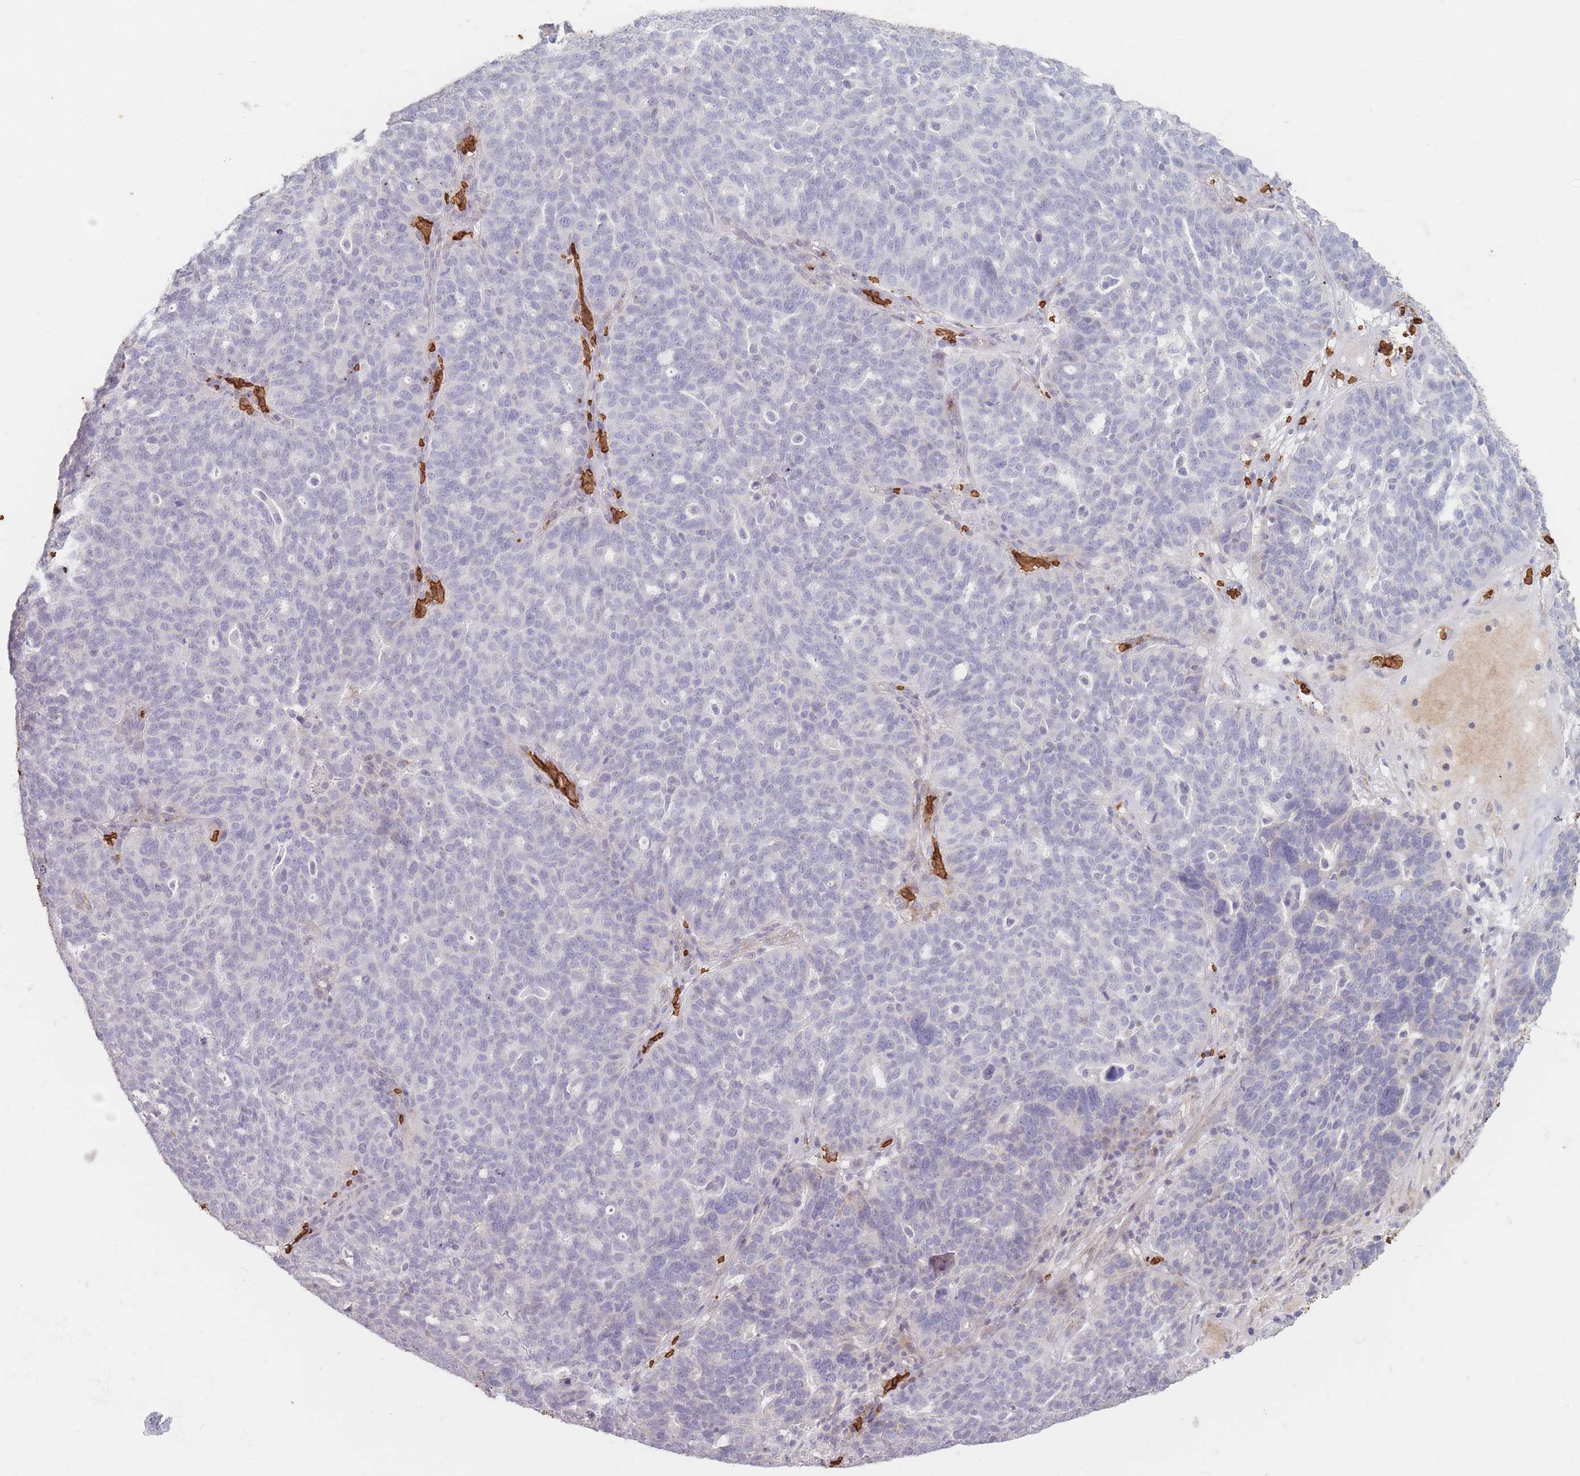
{"staining": {"intensity": "moderate", "quantity": "<25%", "location": "cytoplasmic/membranous"}, "tissue": "ovarian cancer", "cell_type": "Tumor cells", "image_type": "cancer", "snomed": [{"axis": "morphology", "description": "Cystadenocarcinoma, serous, NOS"}, {"axis": "topography", "description": "Ovary"}], "caption": "Ovarian cancer tissue displays moderate cytoplasmic/membranous expression in about <25% of tumor cells Using DAB (brown) and hematoxylin (blue) stains, captured at high magnification using brightfield microscopy.", "gene": "SLC2A6", "patient": {"sex": "female", "age": 59}}